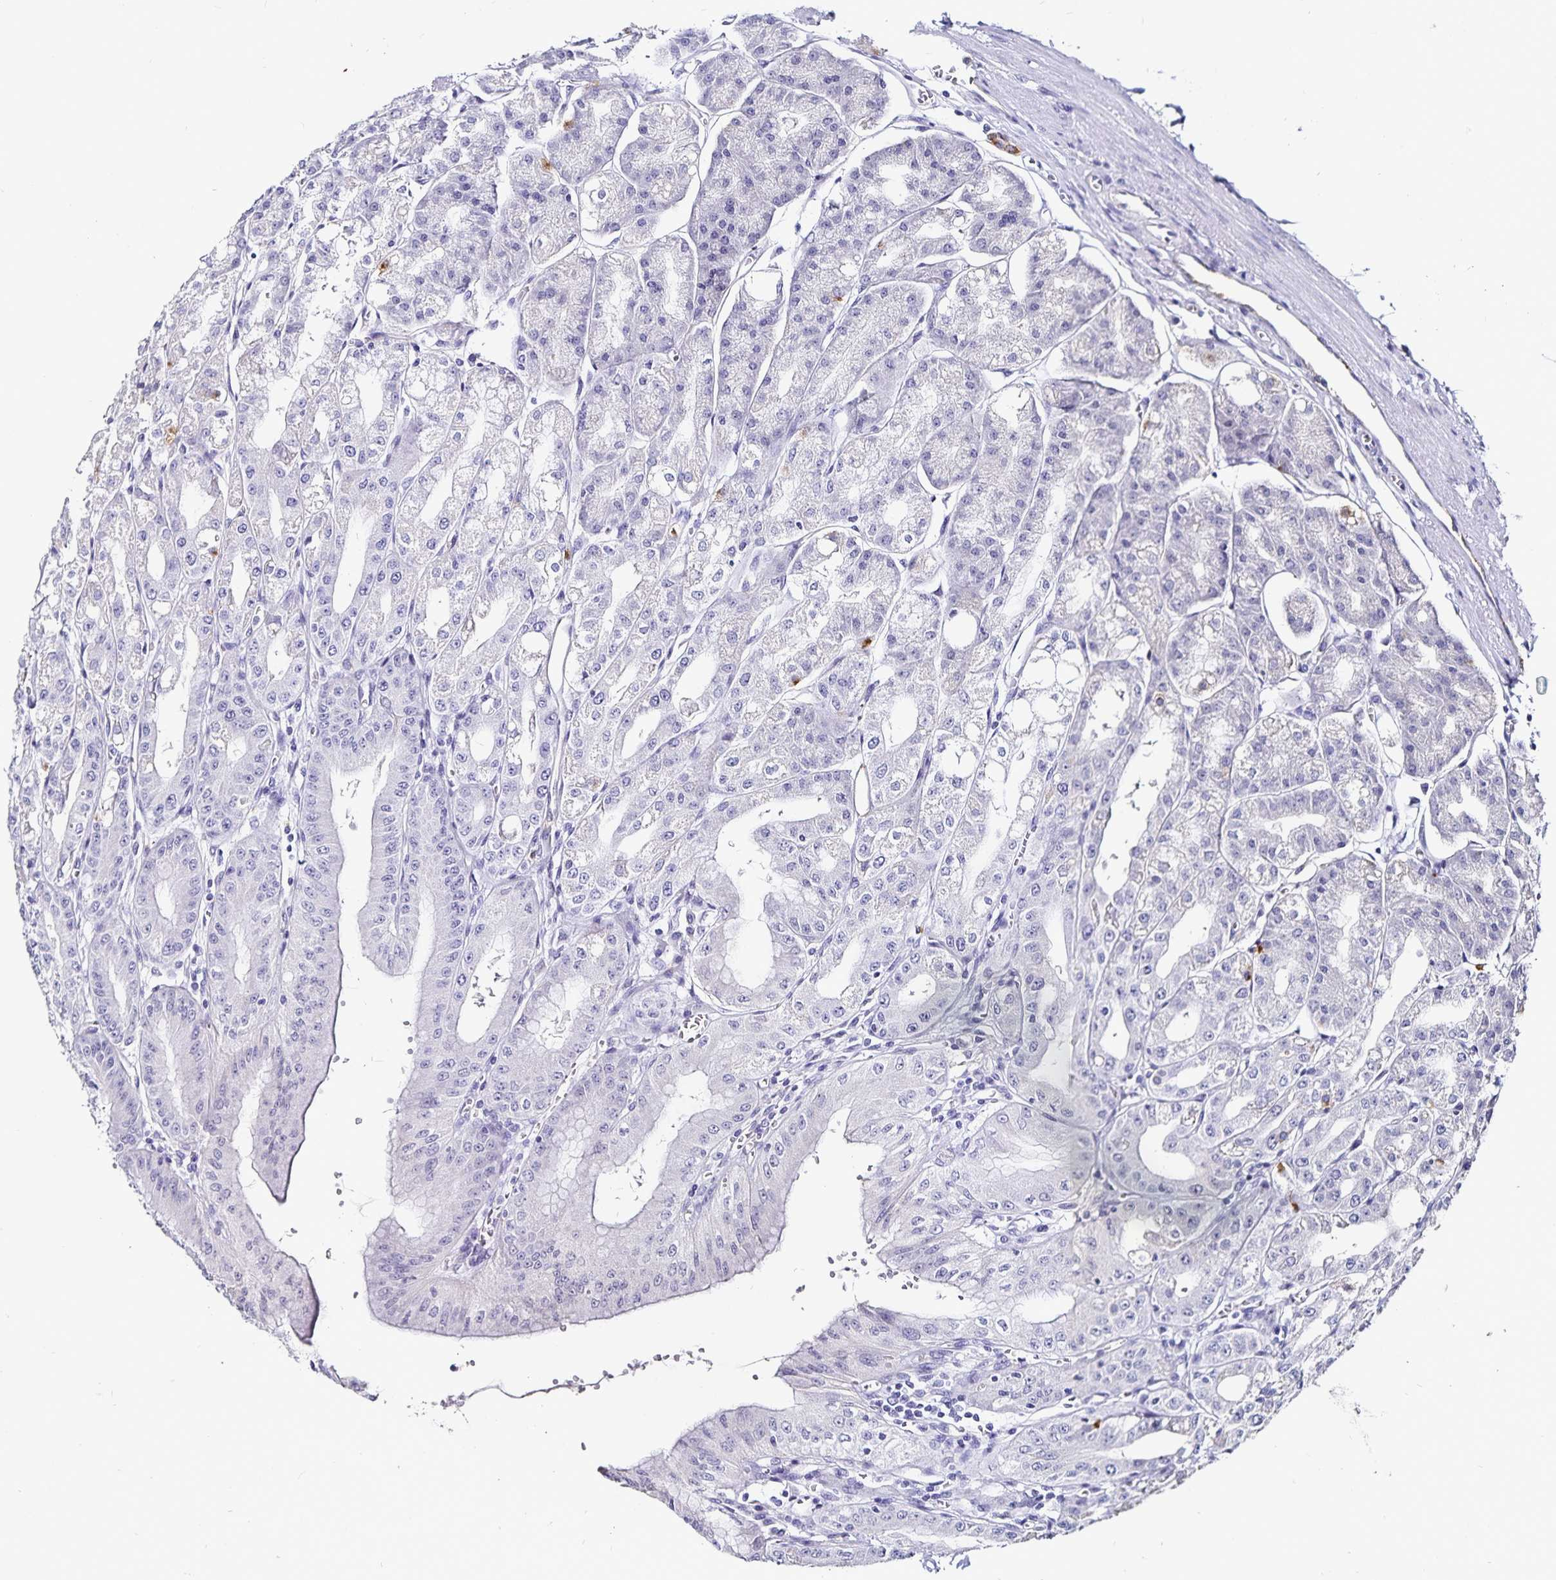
{"staining": {"intensity": "moderate", "quantity": "<25%", "location": "cytoplasmic/membranous"}, "tissue": "stomach", "cell_type": "Glandular cells", "image_type": "normal", "snomed": [{"axis": "morphology", "description": "Normal tissue, NOS"}, {"axis": "topography", "description": "Stomach, lower"}], "caption": "Protein staining shows moderate cytoplasmic/membranous expression in approximately <25% of glandular cells in normal stomach.", "gene": "TSPAN7", "patient": {"sex": "male", "age": 71}}